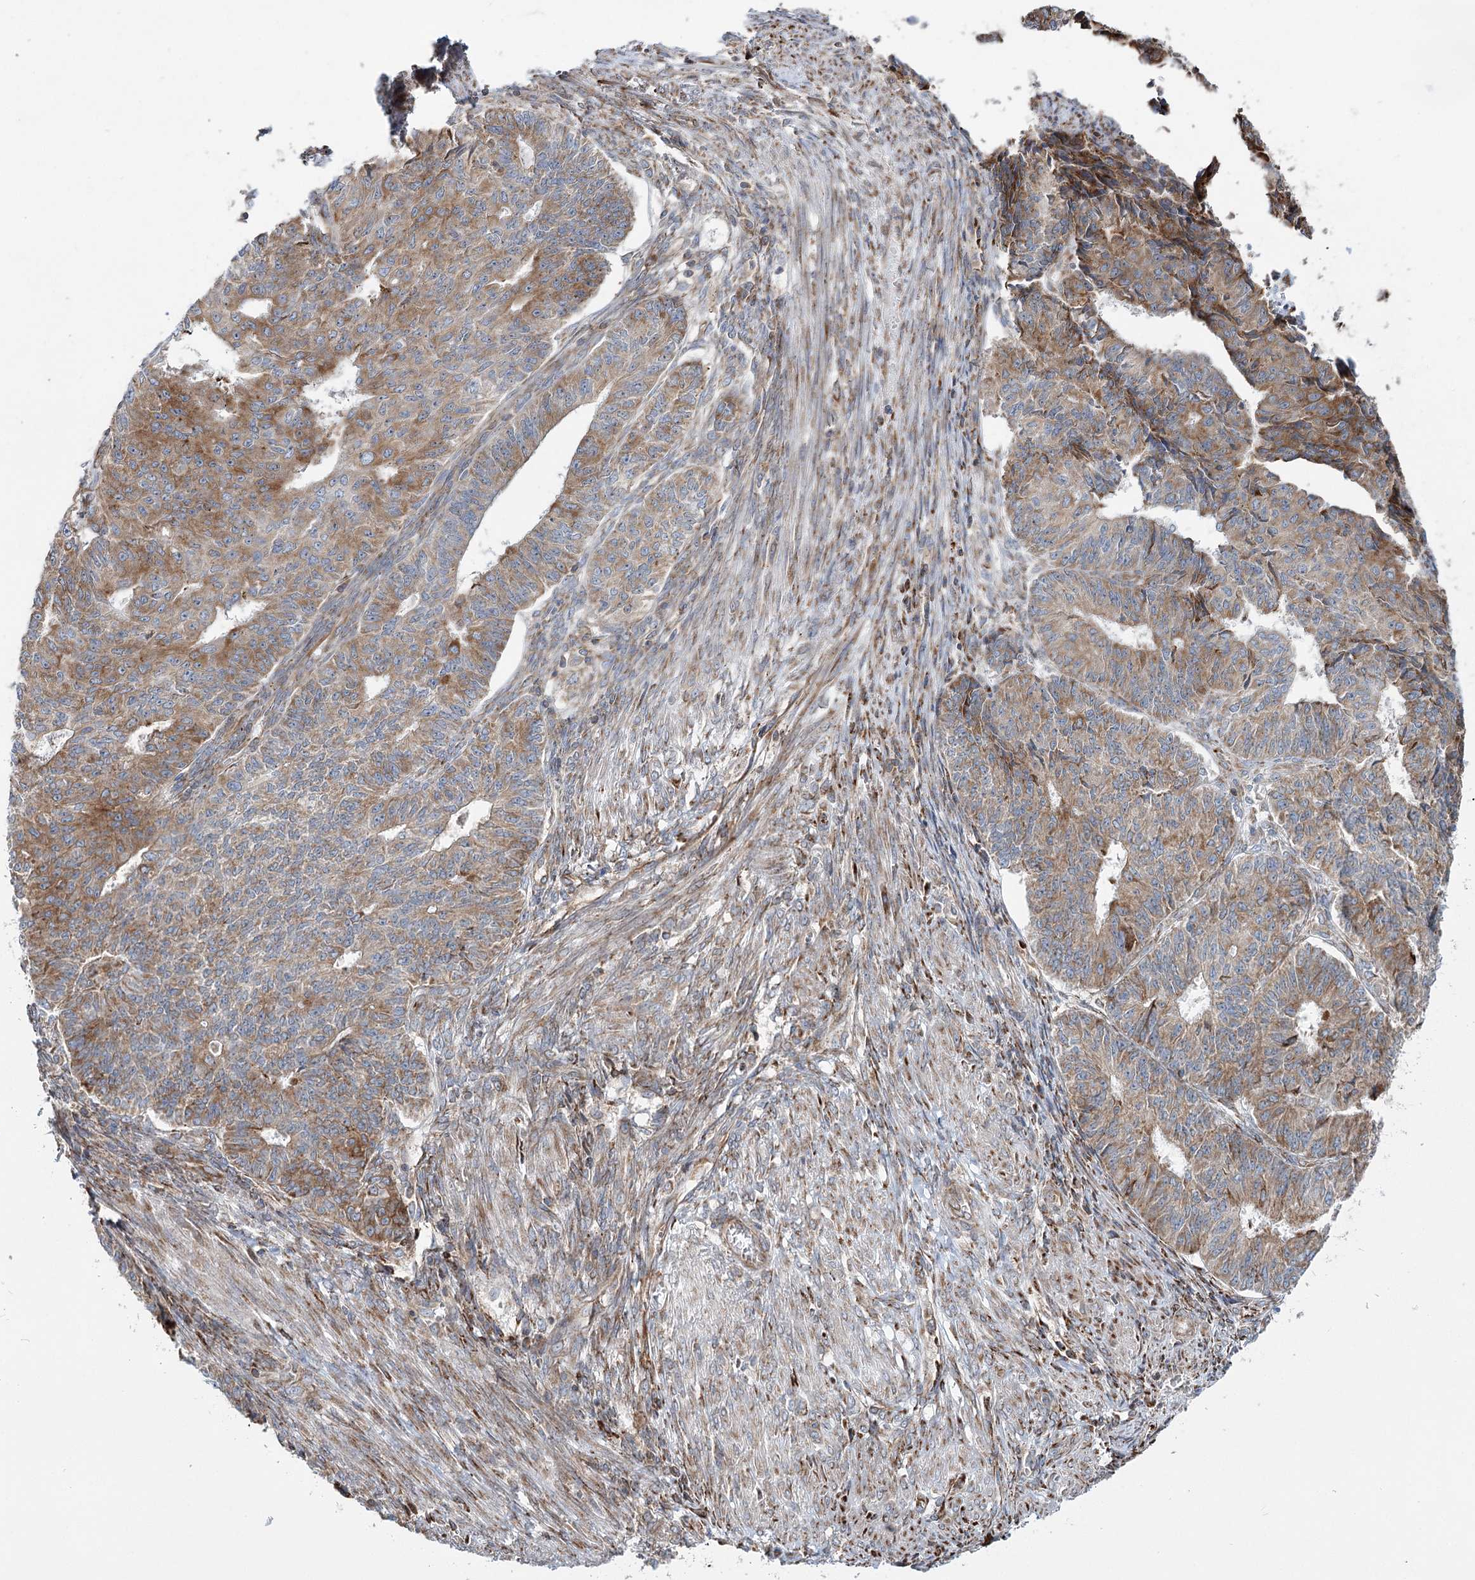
{"staining": {"intensity": "moderate", "quantity": "25%-75%", "location": "cytoplasmic/membranous"}, "tissue": "endometrial cancer", "cell_type": "Tumor cells", "image_type": "cancer", "snomed": [{"axis": "morphology", "description": "Adenocarcinoma, NOS"}, {"axis": "topography", "description": "Endometrium"}], "caption": "Immunohistochemistry (IHC) (DAB) staining of human endometrial cancer demonstrates moderate cytoplasmic/membranous protein staining in about 25%-75% of tumor cells.", "gene": "POGLUT1", "patient": {"sex": "female", "age": 32}}